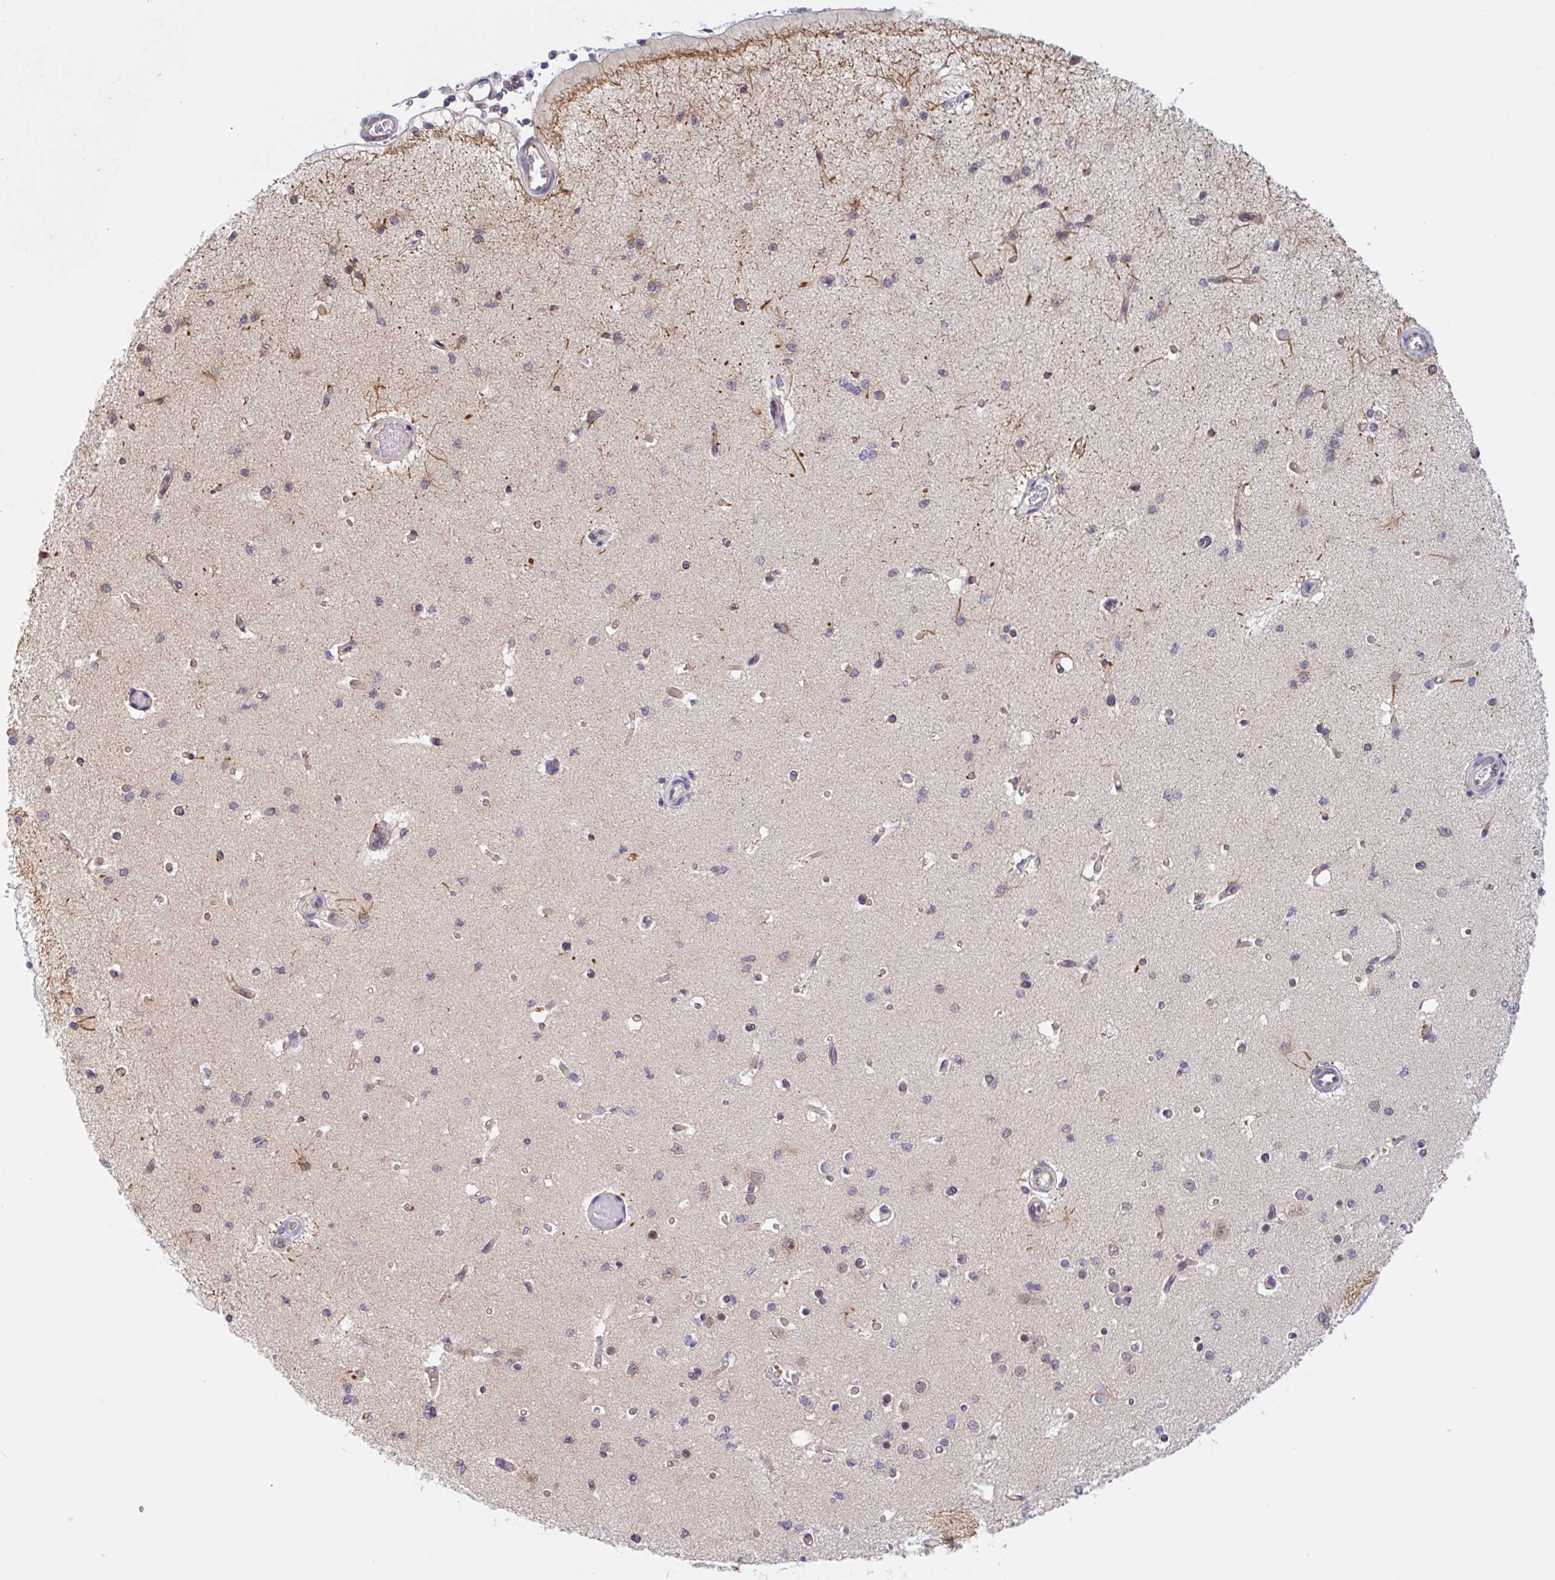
{"staining": {"intensity": "negative", "quantity": "none", "location": "none"}, "tissue": "cerebral cortex", "cell_type": "Endothelial cells", "image_type": "normal", "snomed": [{"axis": "morphology", "description": "Normal tissue, NOS"}, {"axis": "morphology", "description": "Inflammation, NOS"}, {"axis": "topography", "description": "Cerebral cortex"}], "caption": "IHC photomicrograph of normal cerebral cortex stained for a protein (brown), which exhibits no expression in endothelial cells.", "gene": "TBPL2", "patient": {"sex": "male", "age": 6}}